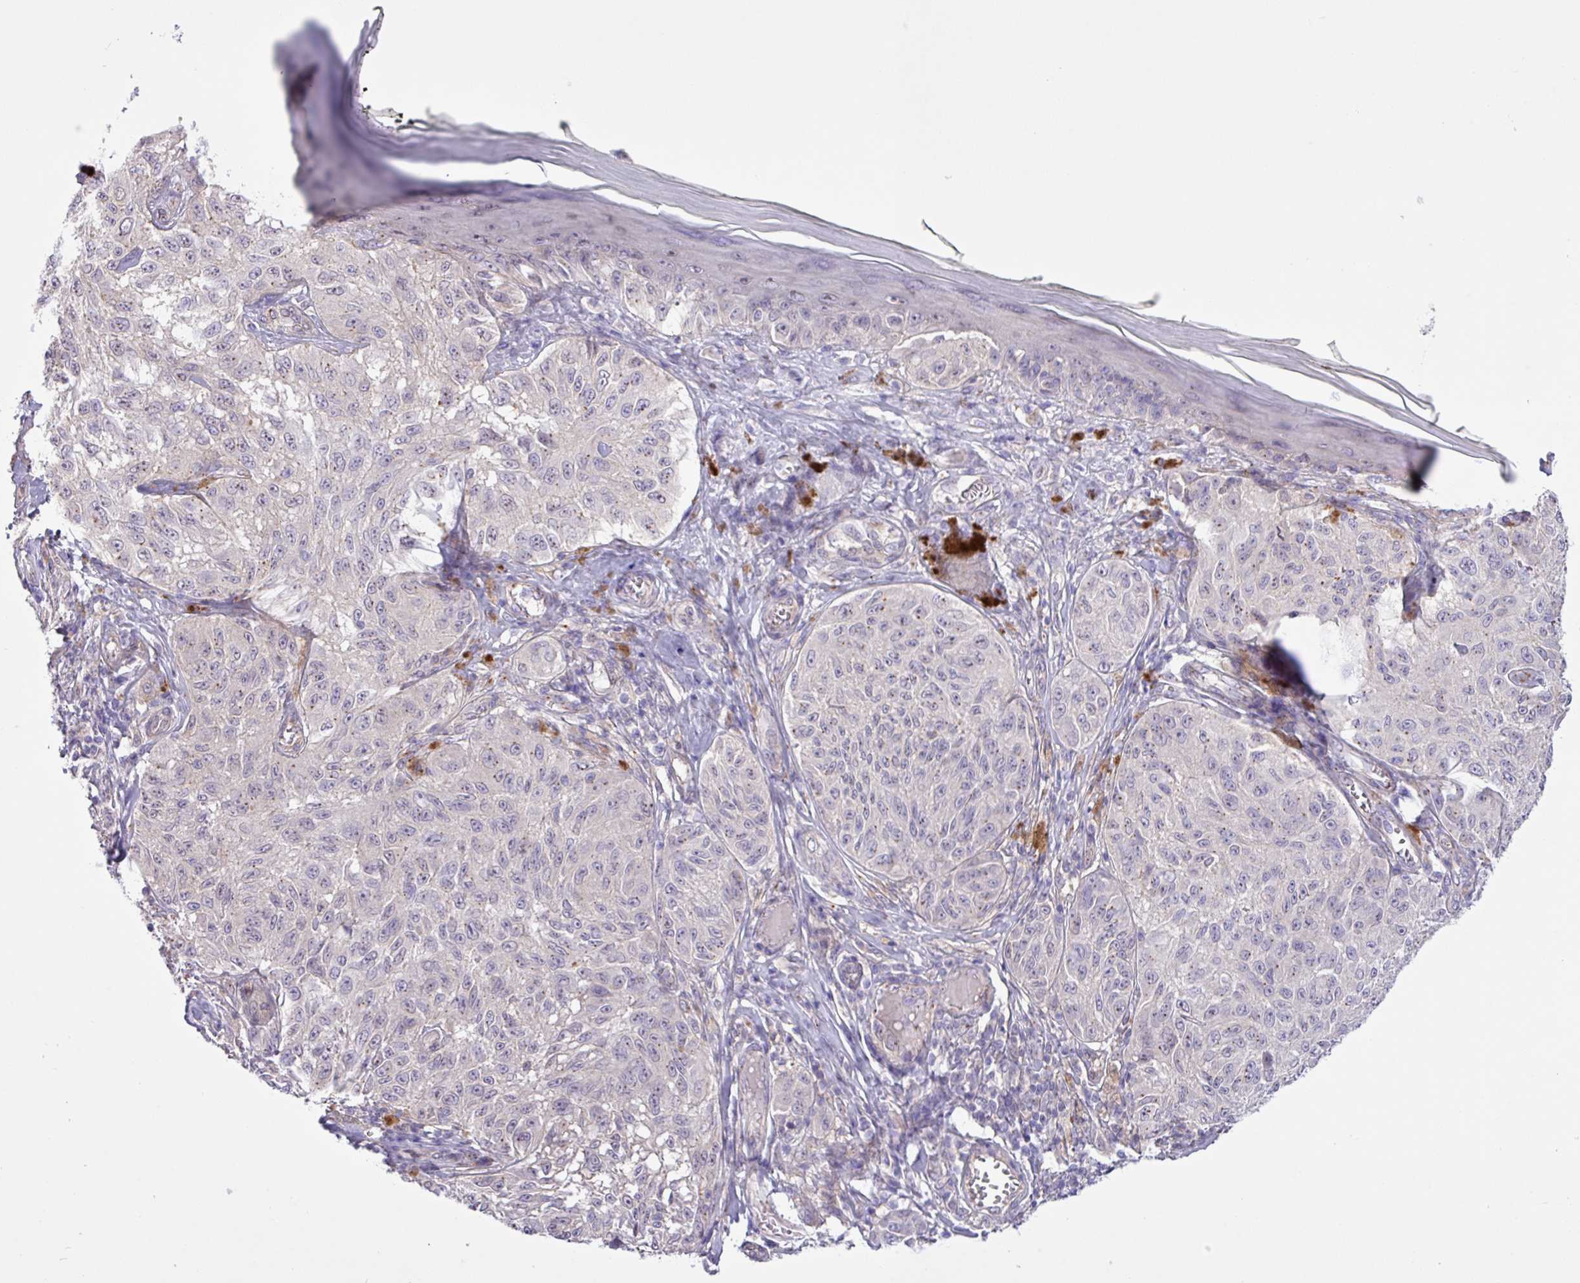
{"staining": {"intensity": "negative", "quantity": "none", "location": "none"}, "tissue": "melanoma", "cell_type": "Tumor cells", "image_type": "cancer", "snomed": [{"axis": "morphology", "description": "Malignant melanoma, NOS"}, {"axis": "topography", "description": "Skin"}], "caption": "Immunohistochemical staining of human malignant melanoma exhibits no significant positivity in tumor cells. (DAB IHC, high magnification).", "gene": "SPINK8", "patient": {"sex": "male", "age": 68}}